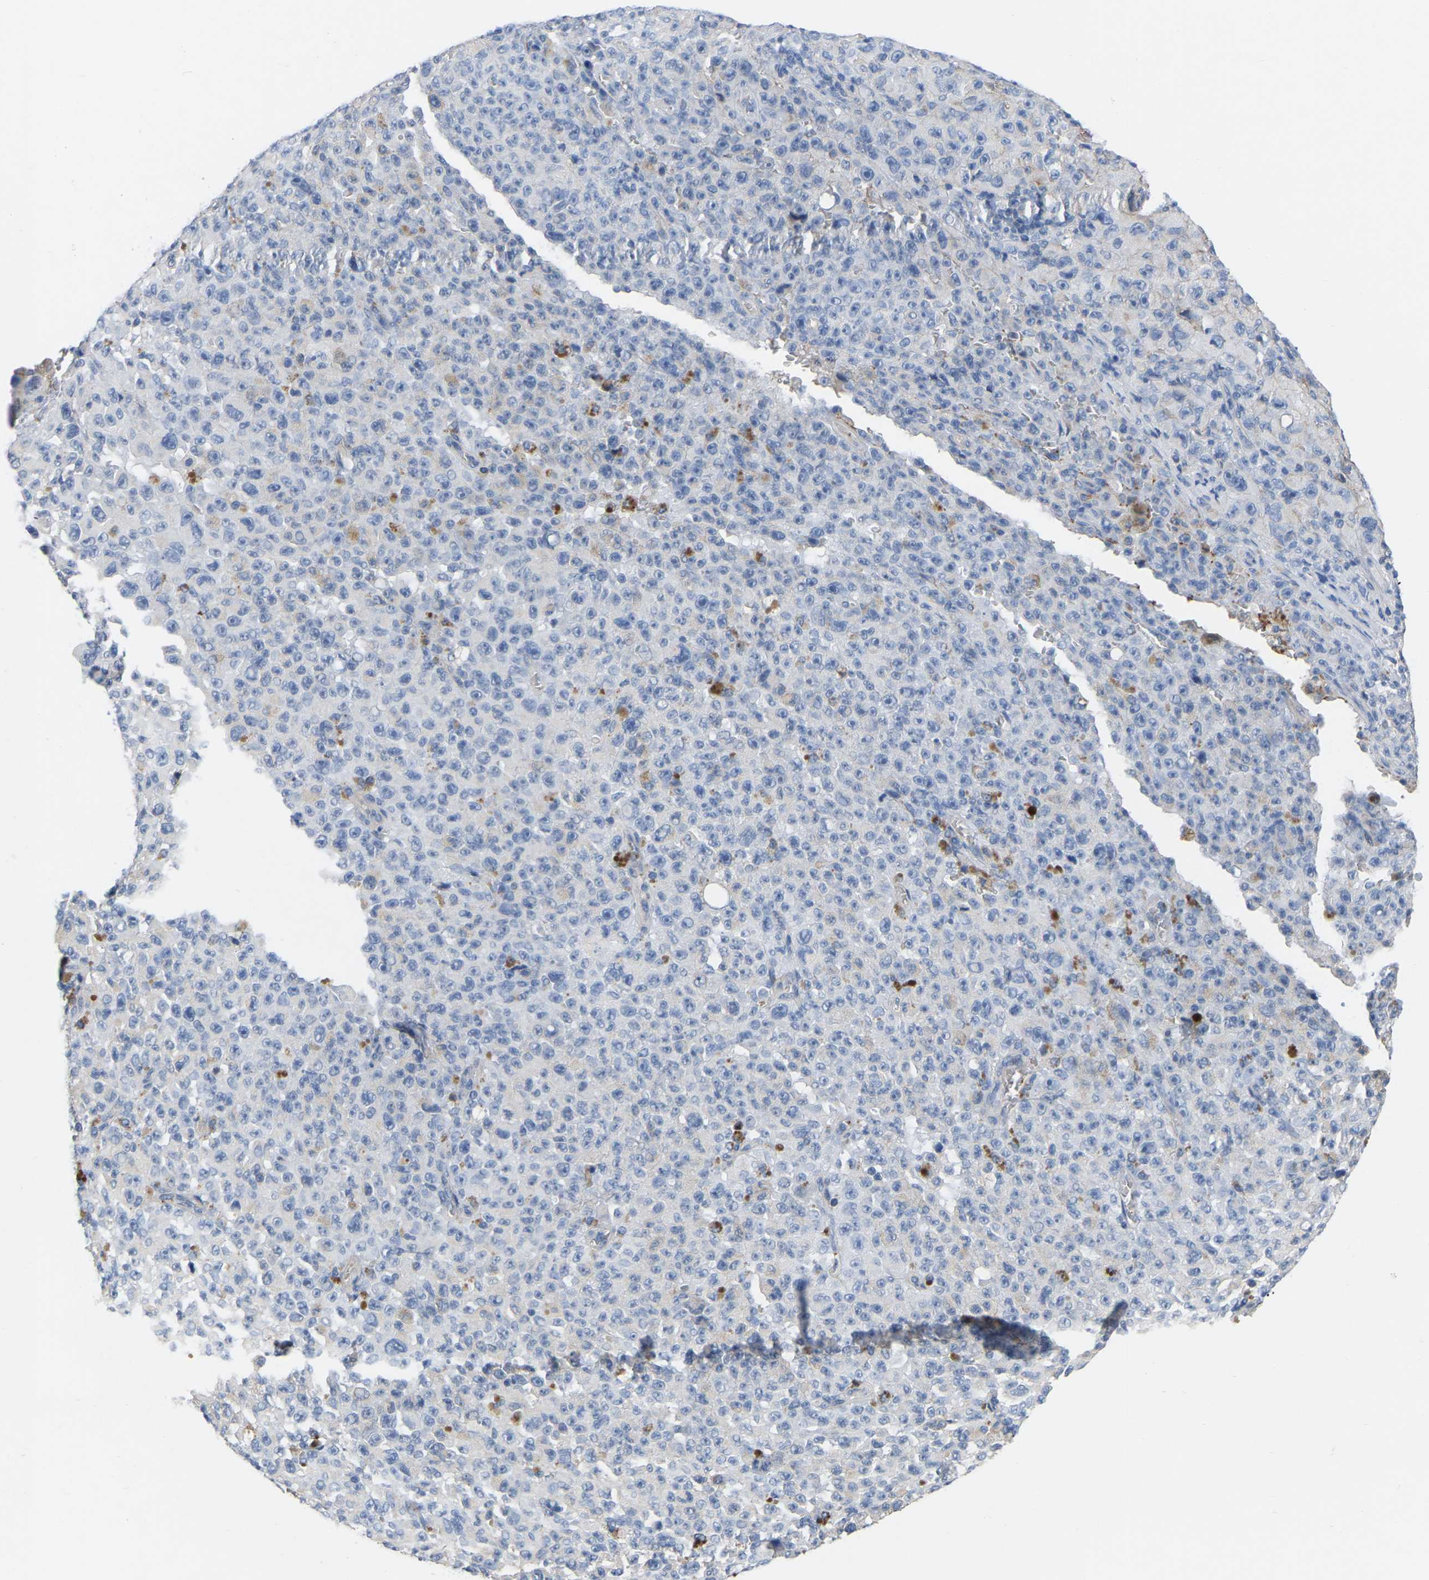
{"staining": {"intensity": "negative", "quantity": "none", "location": "none"}, "tissue": "melanoma", "cell_type": "Tumor cells", "image_type": "cancer", "snomed": [{"axis": "morphology", "description": "Malignant melanoma, NOS"}, {"axis": "topography", "description": "Skin"}], "caption": "A high-resolution histopathology image shows immunohistochemistry (IHC) staining of melanoma, which exhibits no significant expression in tumor cells.", "gene": "ZNF449", "patient": {"sex": "female", "age": 82}}